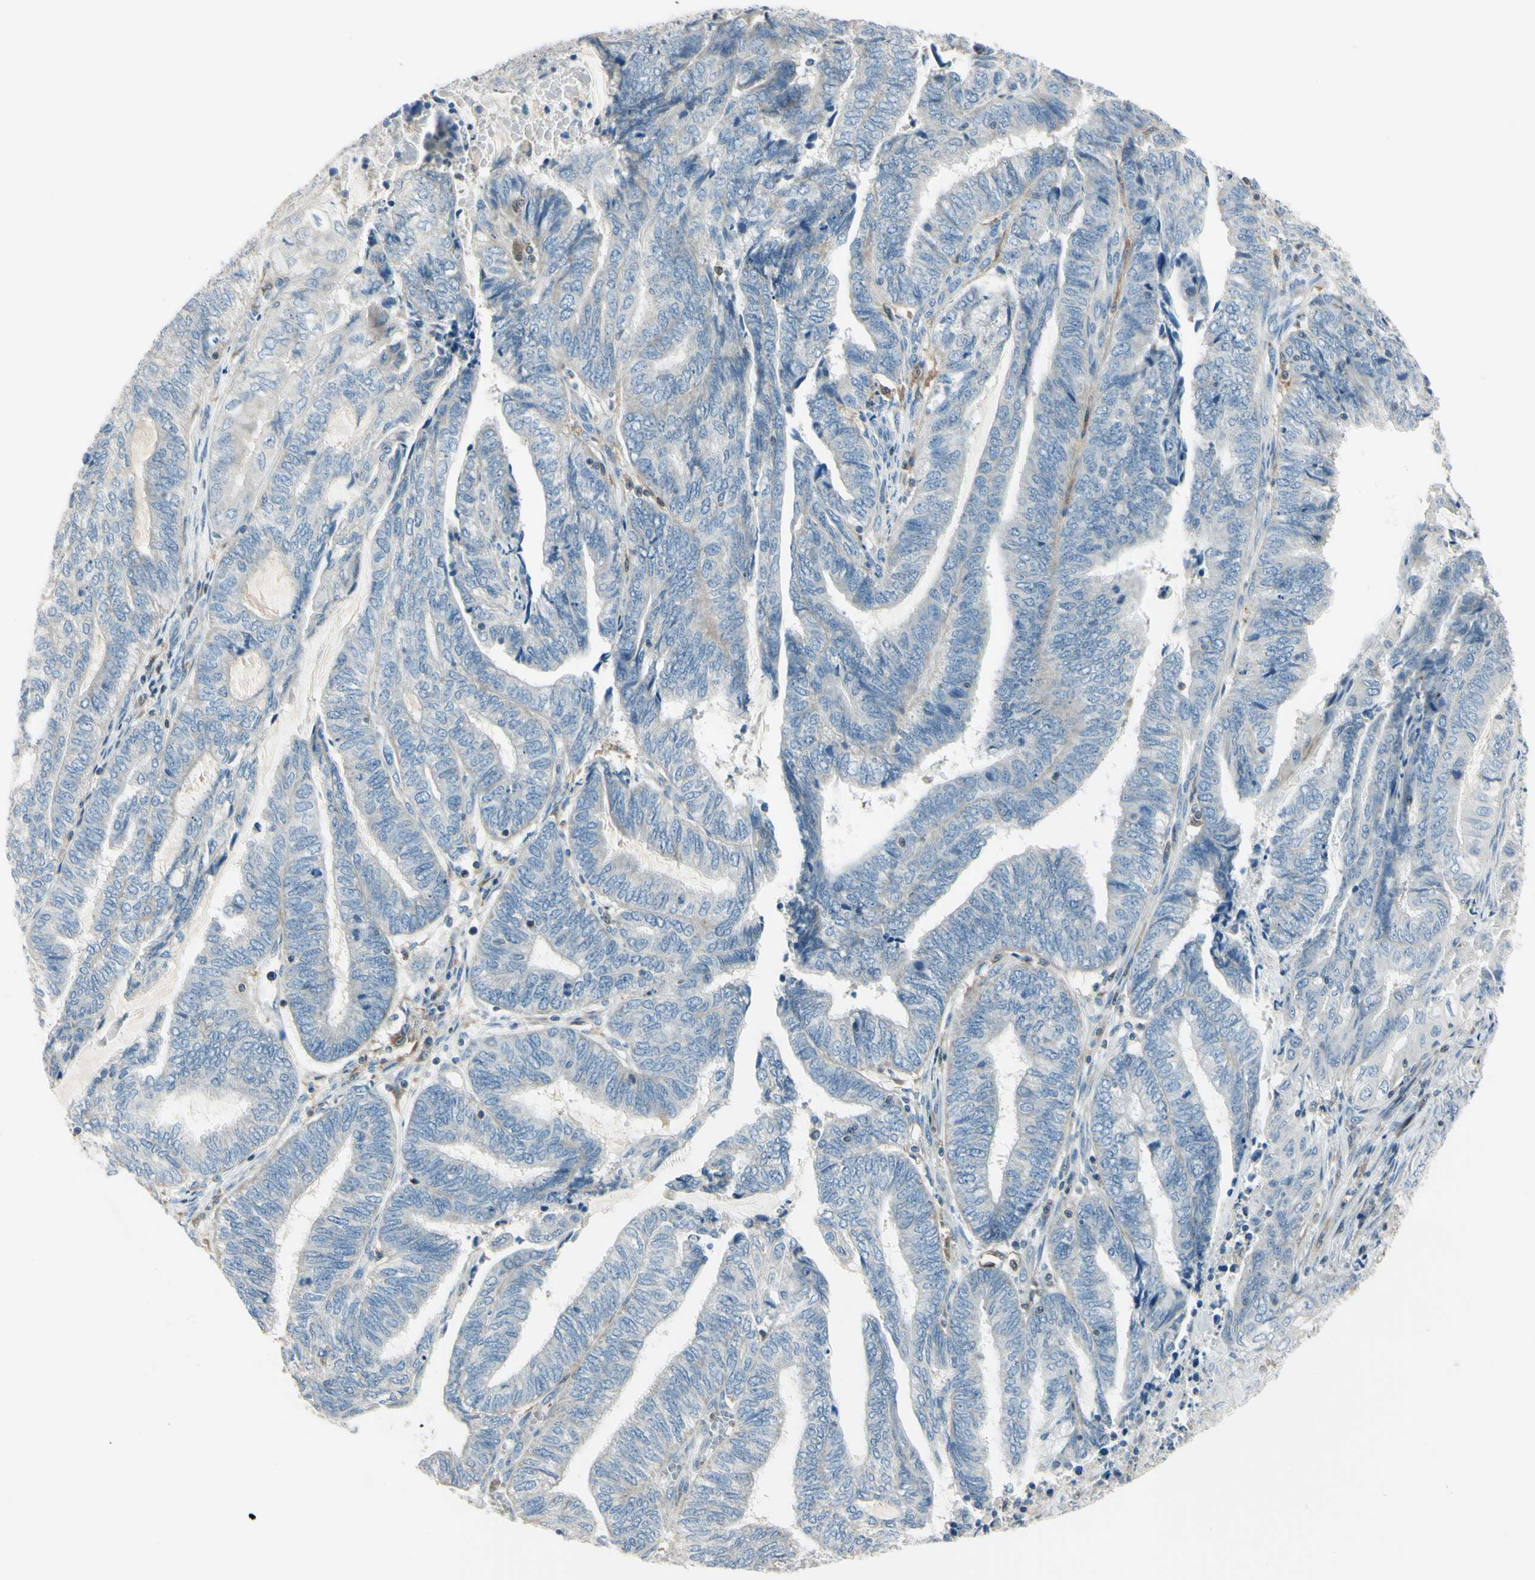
{"staining": {"intensity": "negative", "quantity": "none", "location": "none"}, "tissue": "endometrial cancer", "cell_type": "Tumor cells", "image_type": "cancer", "snomed": [{"axis": "morphology", "description": "Adenocarcinoma, NOS"}, {"axis": "topography", "description": "Uterus"}, {"axis": "topography", "description": "Endometrium"}], "caption": "Immunohistochemistry (IHC) of human endometrial cancer reveals no staining in tumor cells. (DAB (3,3'-diaminobenzidine) immunohistochemistry (IHC) visualized using brightfield microscopy, high magnification).", "gene": "CYRIB", "patient": {"sex": "female", "age": 70}}